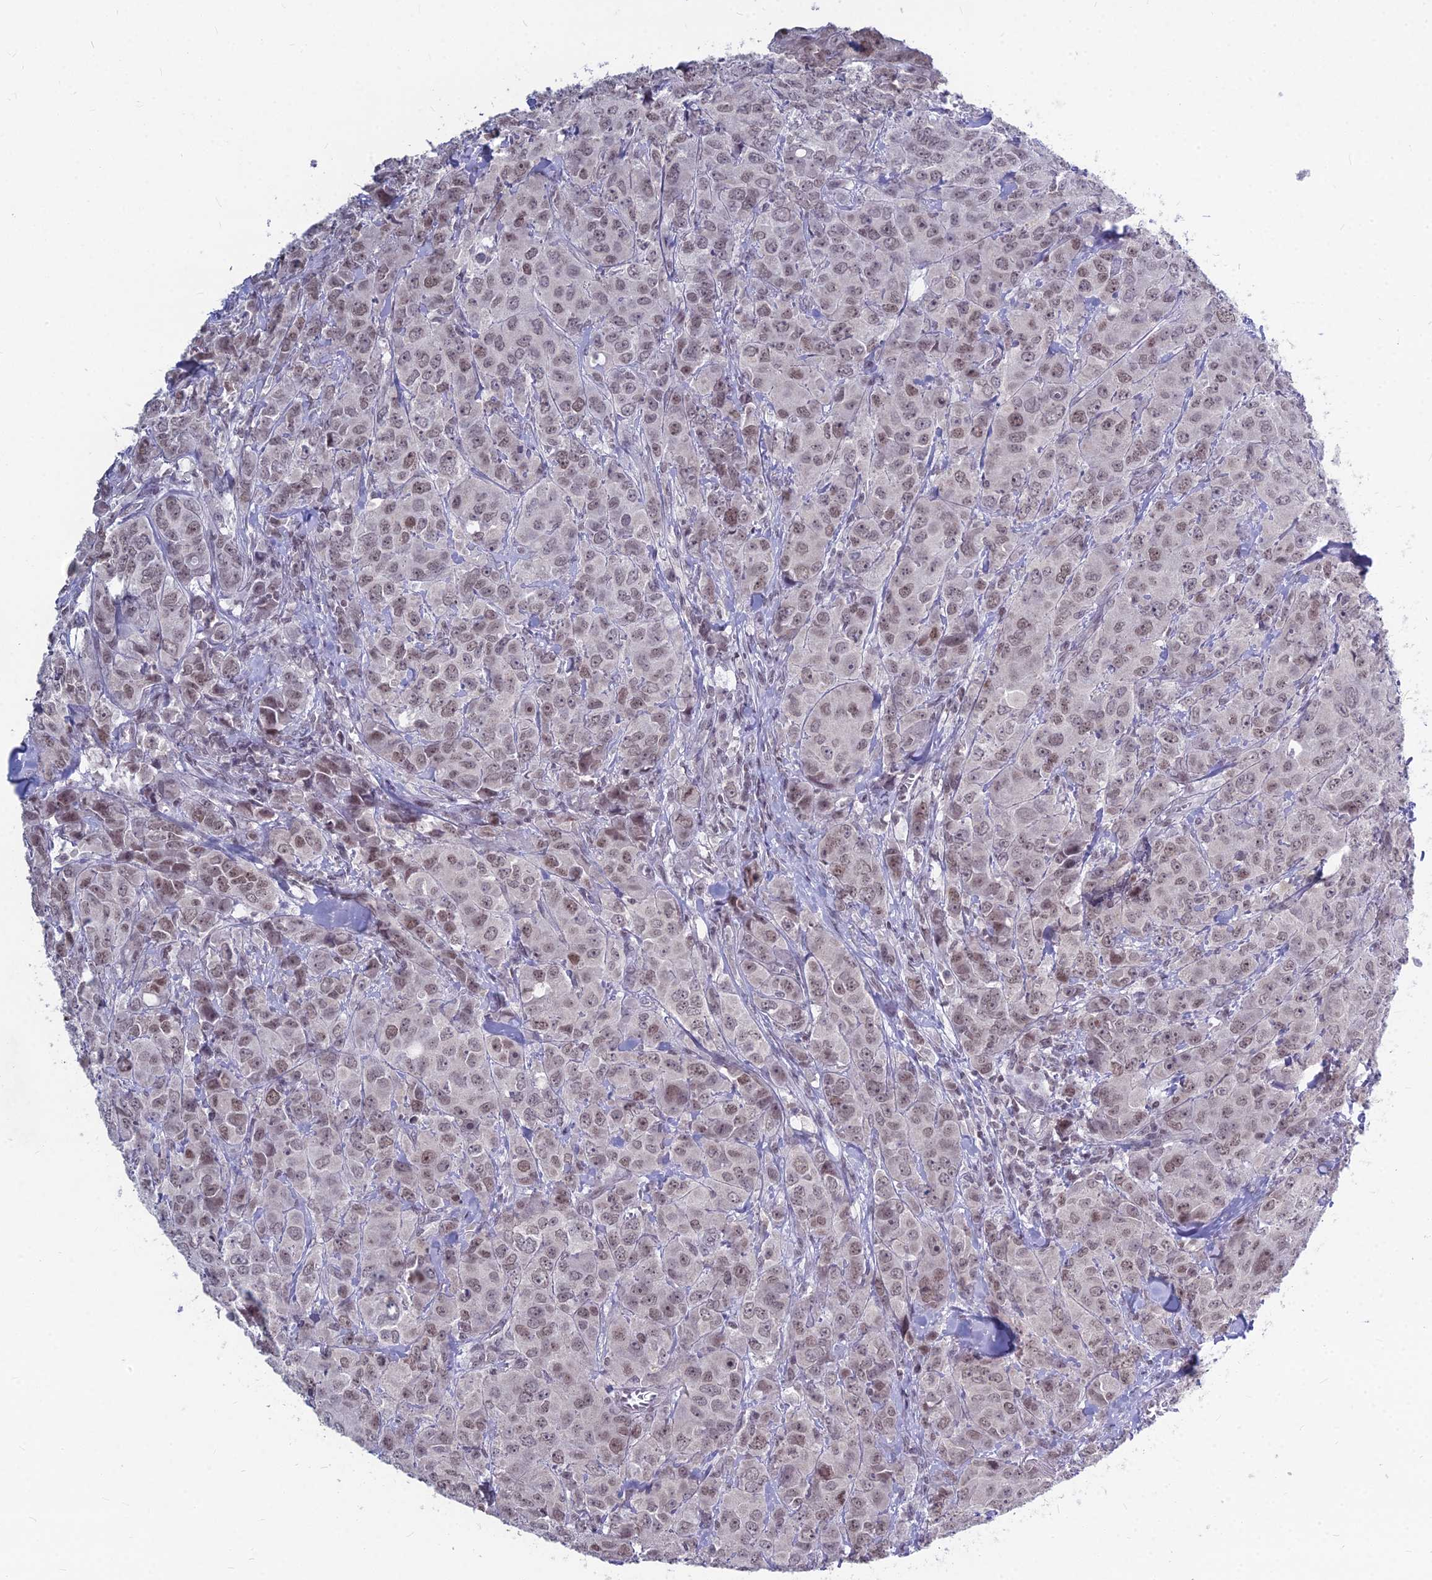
{"staining": {"intensity": "moderate", "quantity": "25%-75%", "location": "nuclear"}, "tissue": "breast cancer", "cell_type": "Tumor cells", "image_type": "cancer", "snomed": [{"axis": "morphology", "description": "Duct carcinoma"}, {"axis": "topography", "description": "Breast"}], "caption": "An immunohistochemistry photomicrograph of neoplastic tissue is shown. Protein staining in brown shows moderate nuclear positivity in breast invasive ductal carcinoma within tumor cells.", "gene": "KAT7", "patient": {"sex": "female", "age": 43}}